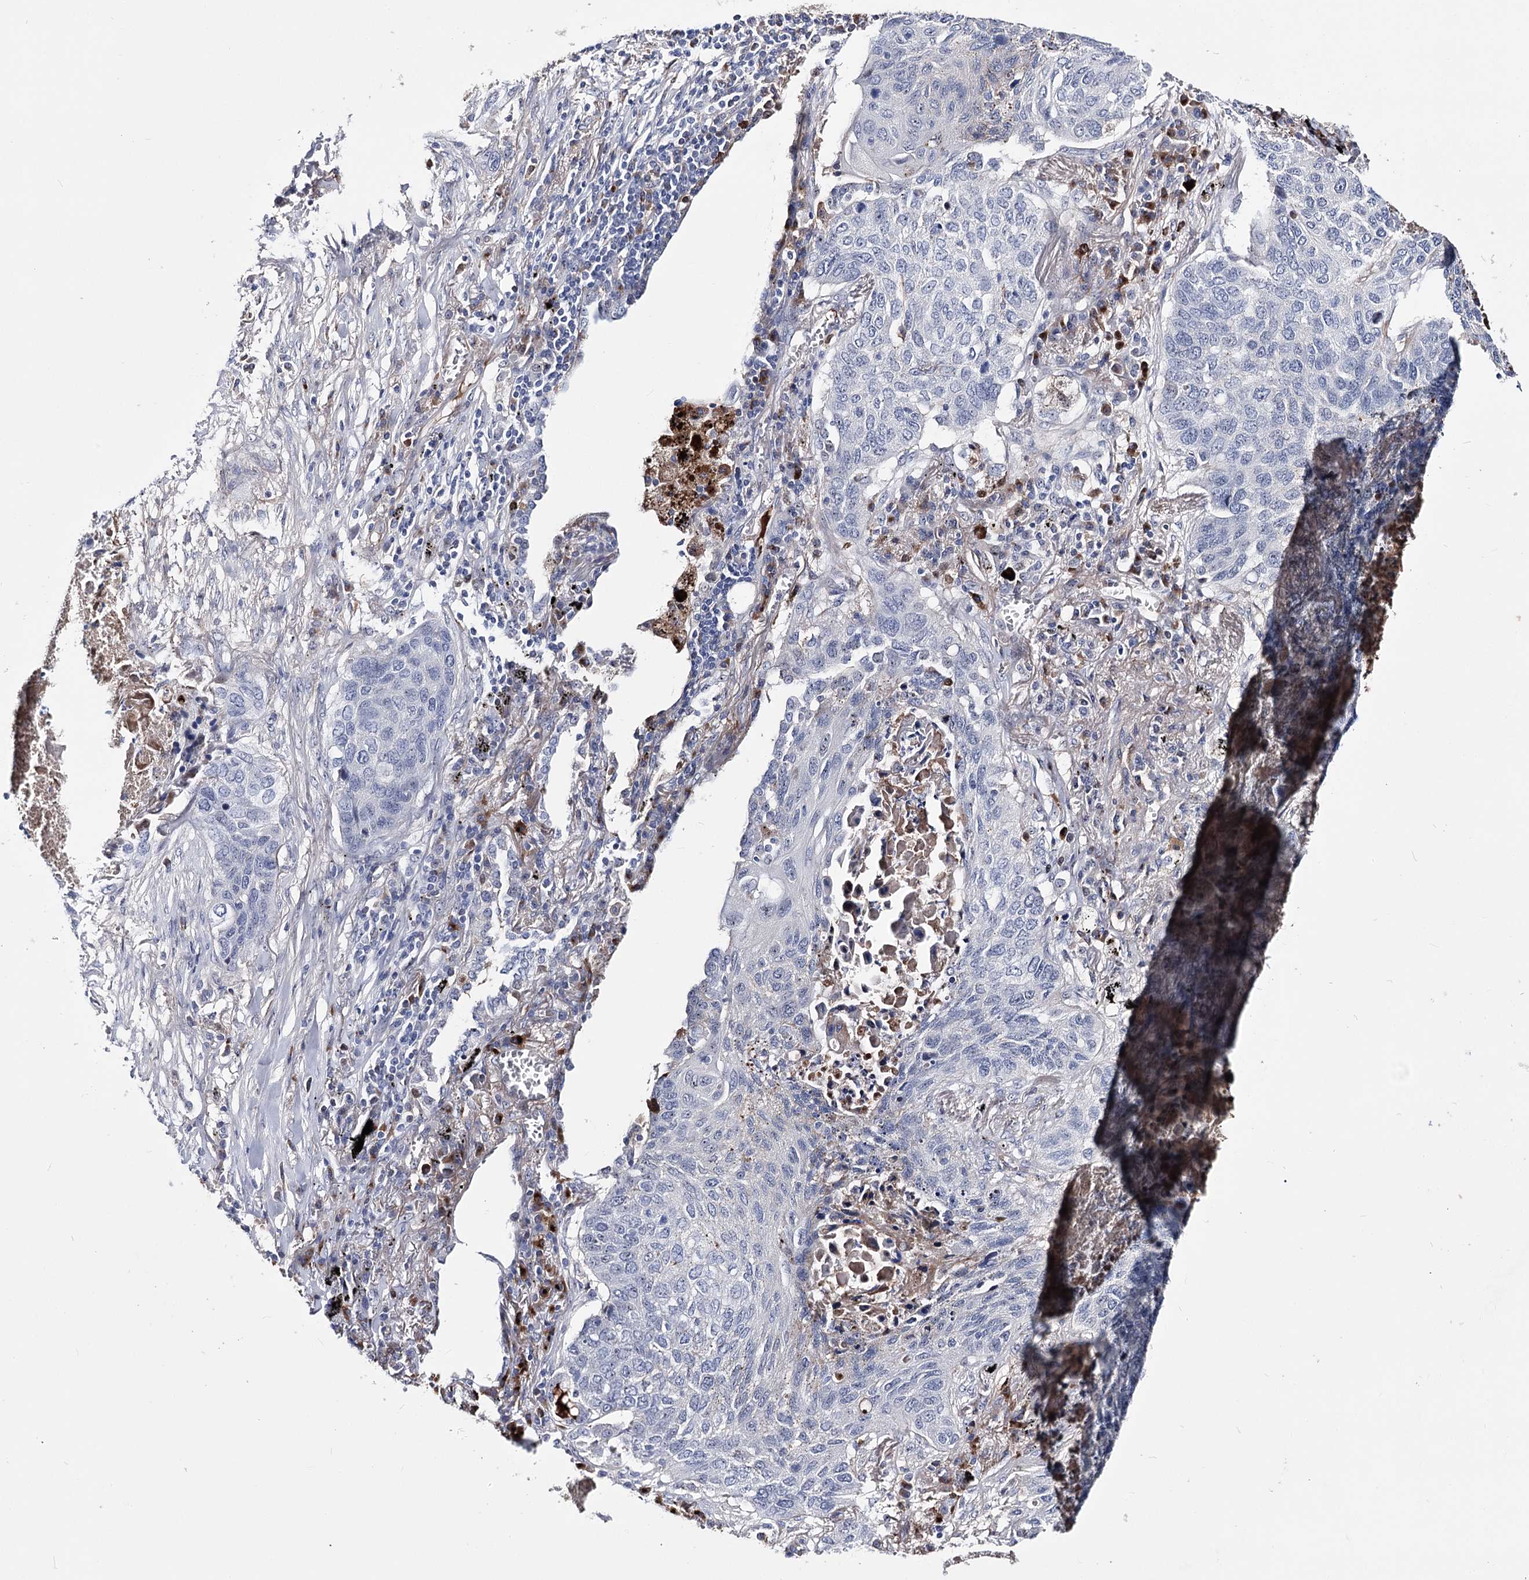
{"staining": {"intensity": "negative", "quantity": "none", "location": "none"}, "tissue": "lung cancer", "cell_type": "Tumor cells", "image_type": "cancer", "snomed": [{"axis": "morphology", "description": "Squamous cell carcinoma, NOS"}, {"axis": "topography", "description": "Lung"}], "caption": "Image shows no significant protein staining in tumor cells of squamous cell carcinoma (lung).", "gene": "PCGF5", "patient": {"sex": "female", "age": 63}}